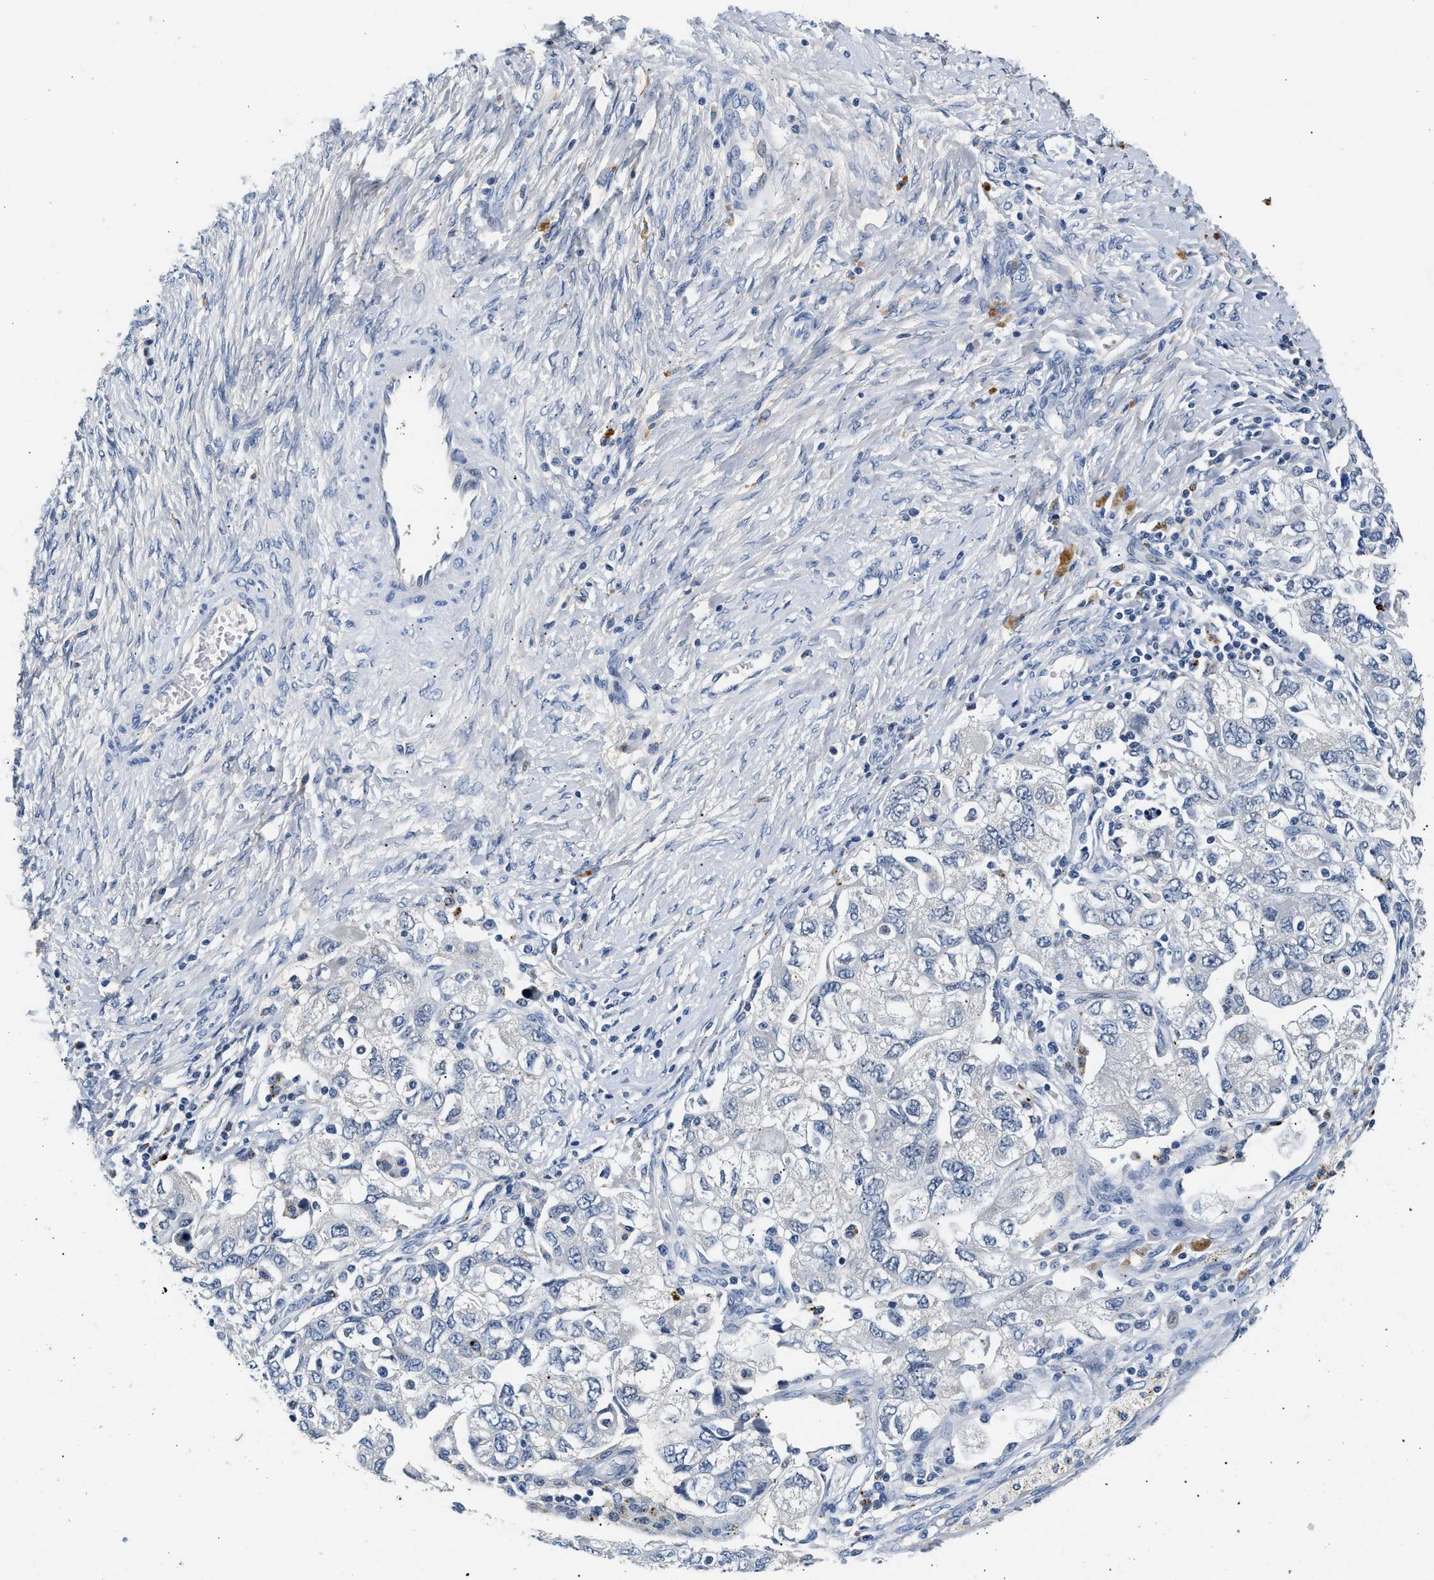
{"staining": {"intensity": "negative", "quantity": "none", "location": "none"}, "tissue": "ovarian cancer", "cell_type": "Tumor cells", "image_type": "cancer", "snomed": [{"axis": "morphology", "description": "Carcinoma, NOS"}, {"axis": "morphology", "description": "Cystadenocarcinoma, serous, NOS"}, {"axis": "topography", "description": "Ovary"}], "caption": "A high-resolution histopathology image shows IHC staining of ovarian cancer, which displays no significant expression in tumor cells. (DAB IHC with hematoxylin counter stain).", "gene": "MED22", "patient": {"sex": "female", "age": 69}}